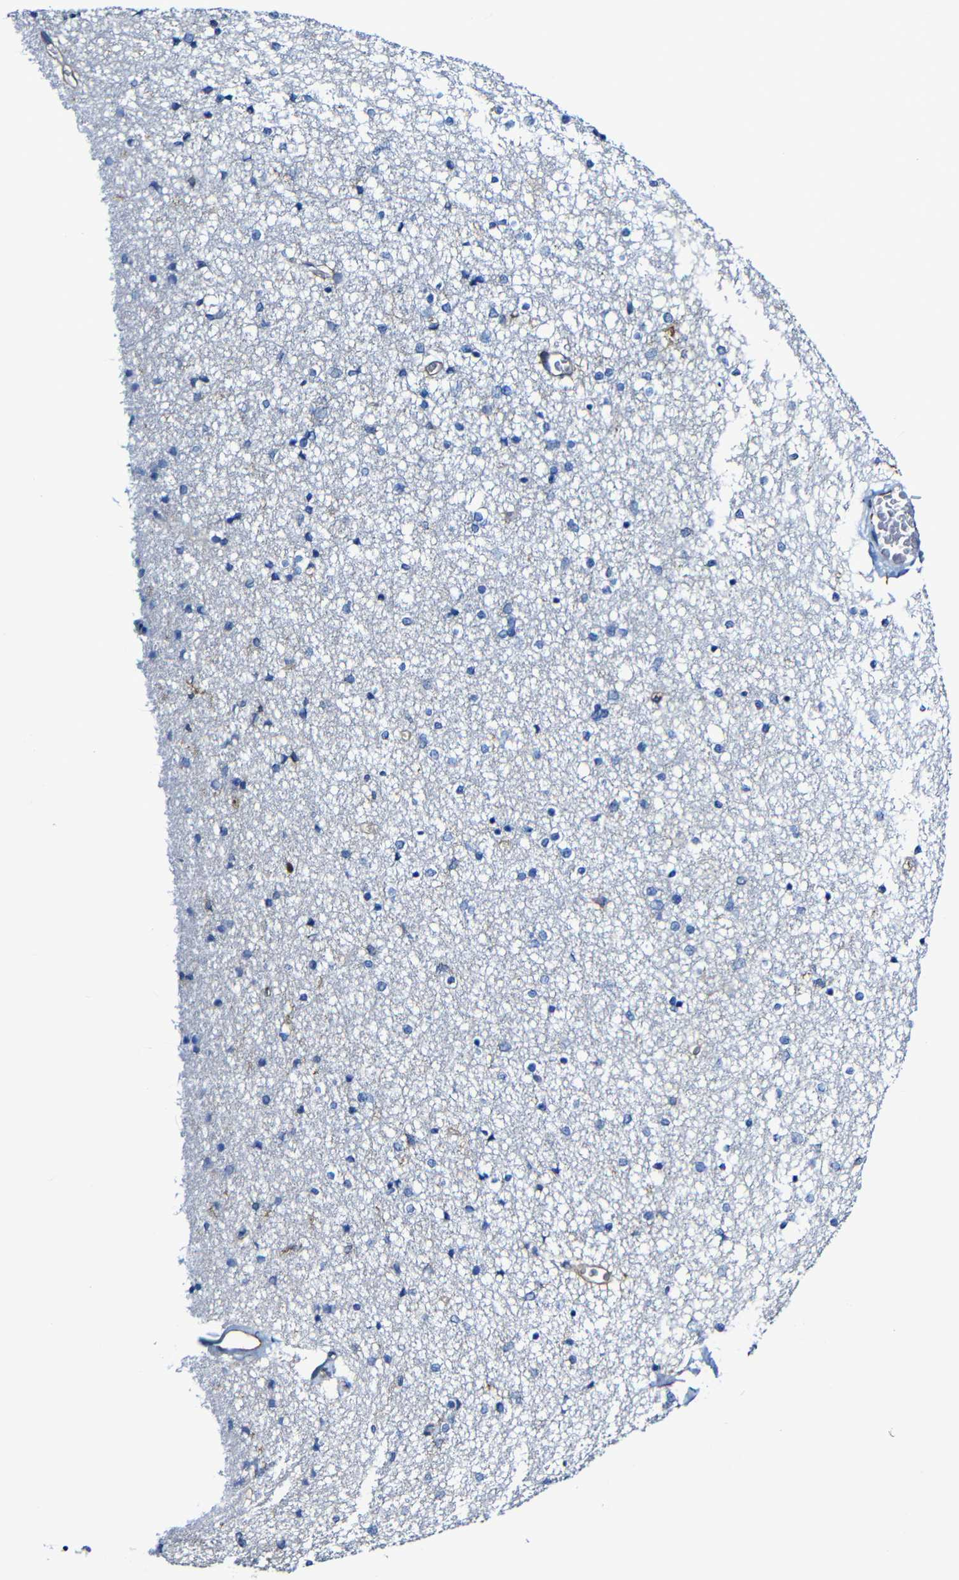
{"staining": {"intensity": "negative", "quantity": "none", "location": "none"}, "tissue": "caudate", "cell_type": "Glial cells", "image_type": "normal", "snomed": [{"axis": "morphology", "description": "Normal tissue, NOS"}, {"axis": "topography", "description": "Lateral ventricle wall"}], "caption": "A micrograph of caudate stained for a protein exhibits no brown staining in glial cells. The staining is performed using DAB brown chromogen with nuclei counter-stained in using hematoxylin.", "gene": "MSN", "patient": {"sex": "female", "age": 54}}